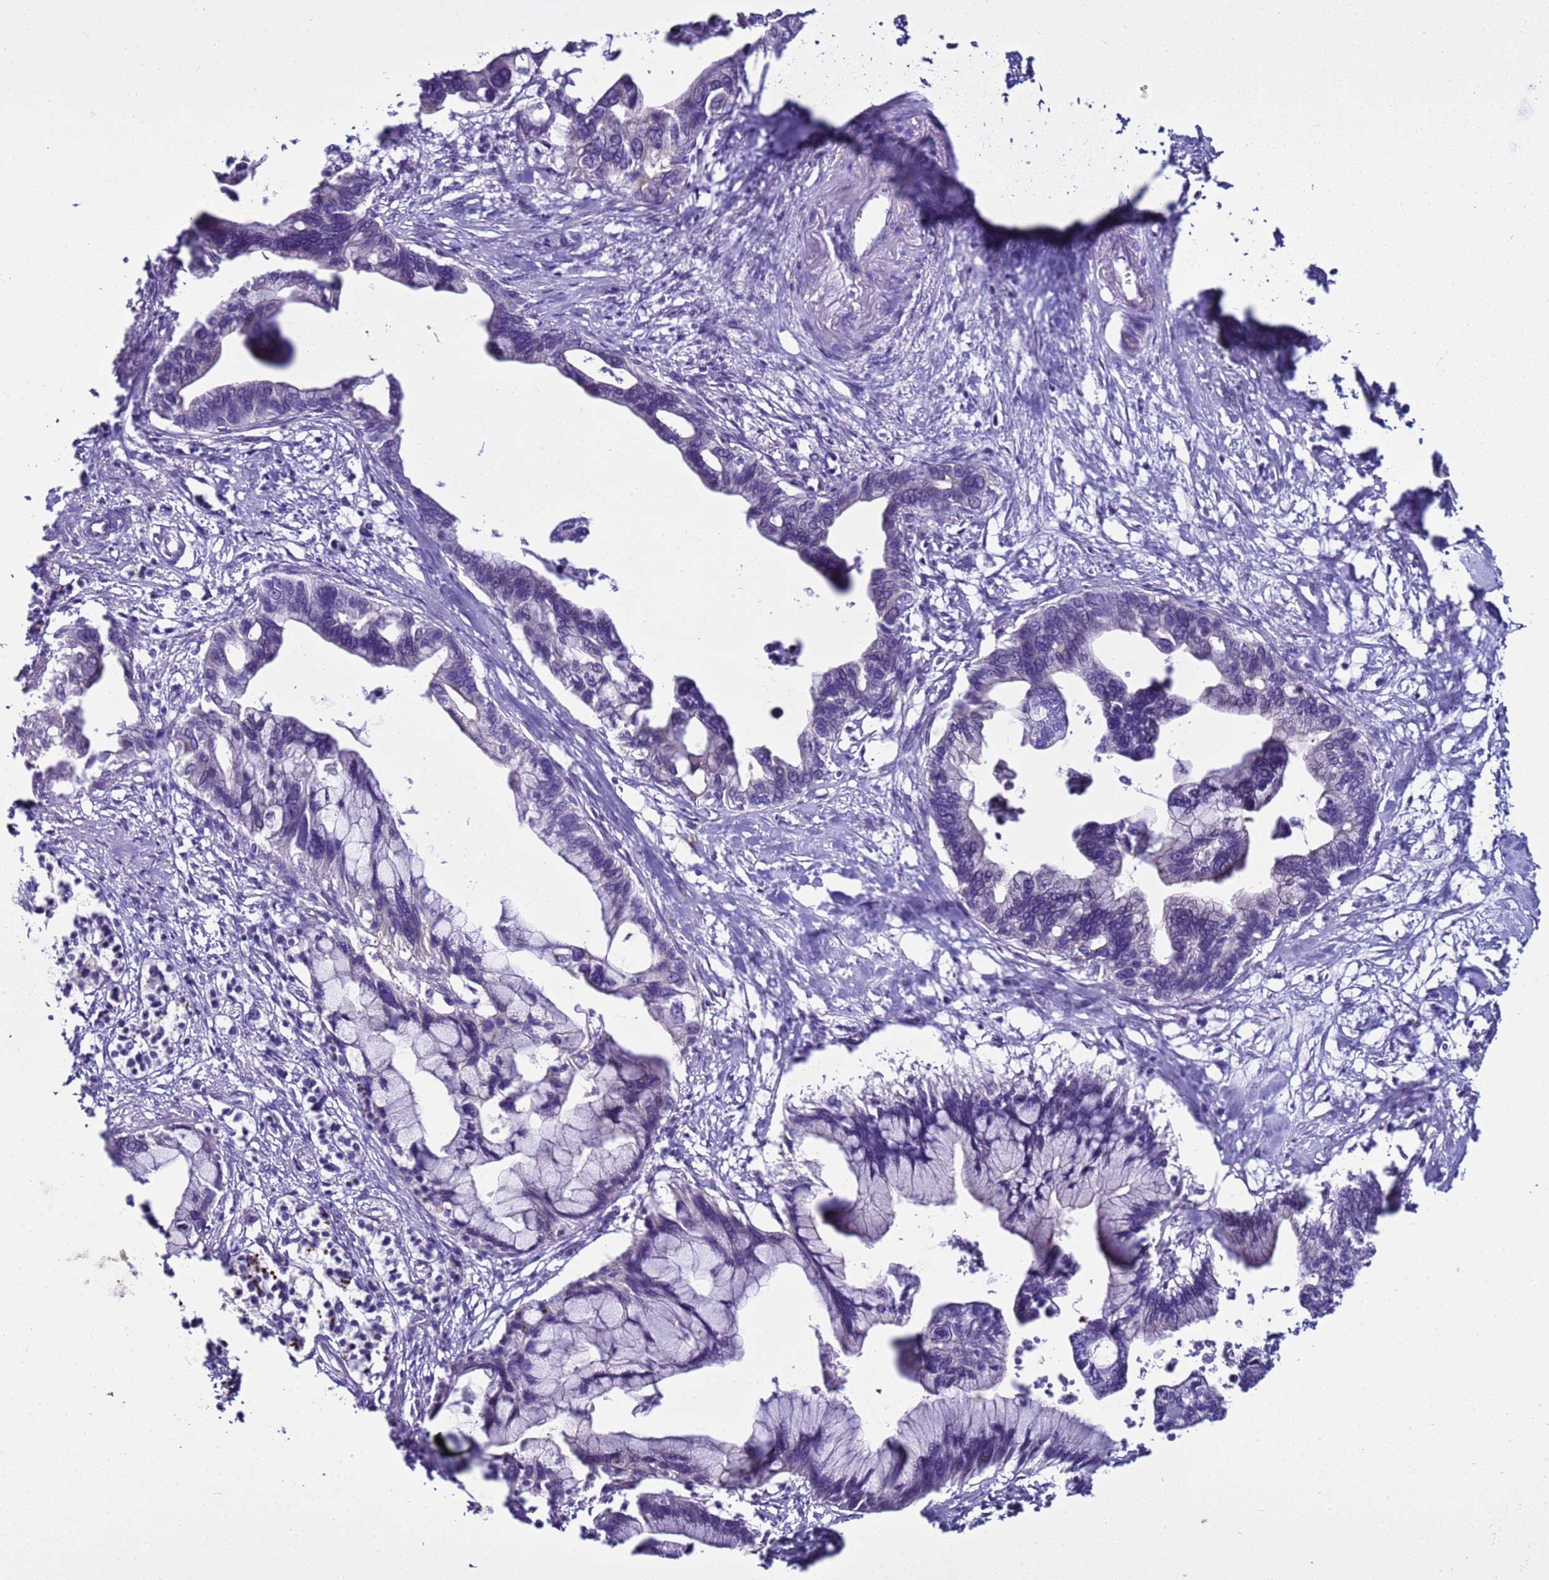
{"staining": {"intensity": "weak", "quantity": "<25%", "location": "nuclear"}, "tissue": "pancreatic cancer", "cell_type": "Tumor cells", "image_type": "cancer", "snomed": [{"axis": "morphology", "description": "Adenocarcinoma, NOS"}, {"axis": "topography", "description": "Pancreas"}], "caption": "Histopathology image shows no significant protein positivity in tumor cells of pancreatic cancer (adenocarcinoma). The staining was performed using DAB (3,3'-diaminobenzidine) to visualize the protein expression in brown, while the nuclei were stained in blue with hematoxylin (Magnification: 20x).", "gene": "LRRC10B", "patient": {"sex": "female", "age": 83}}